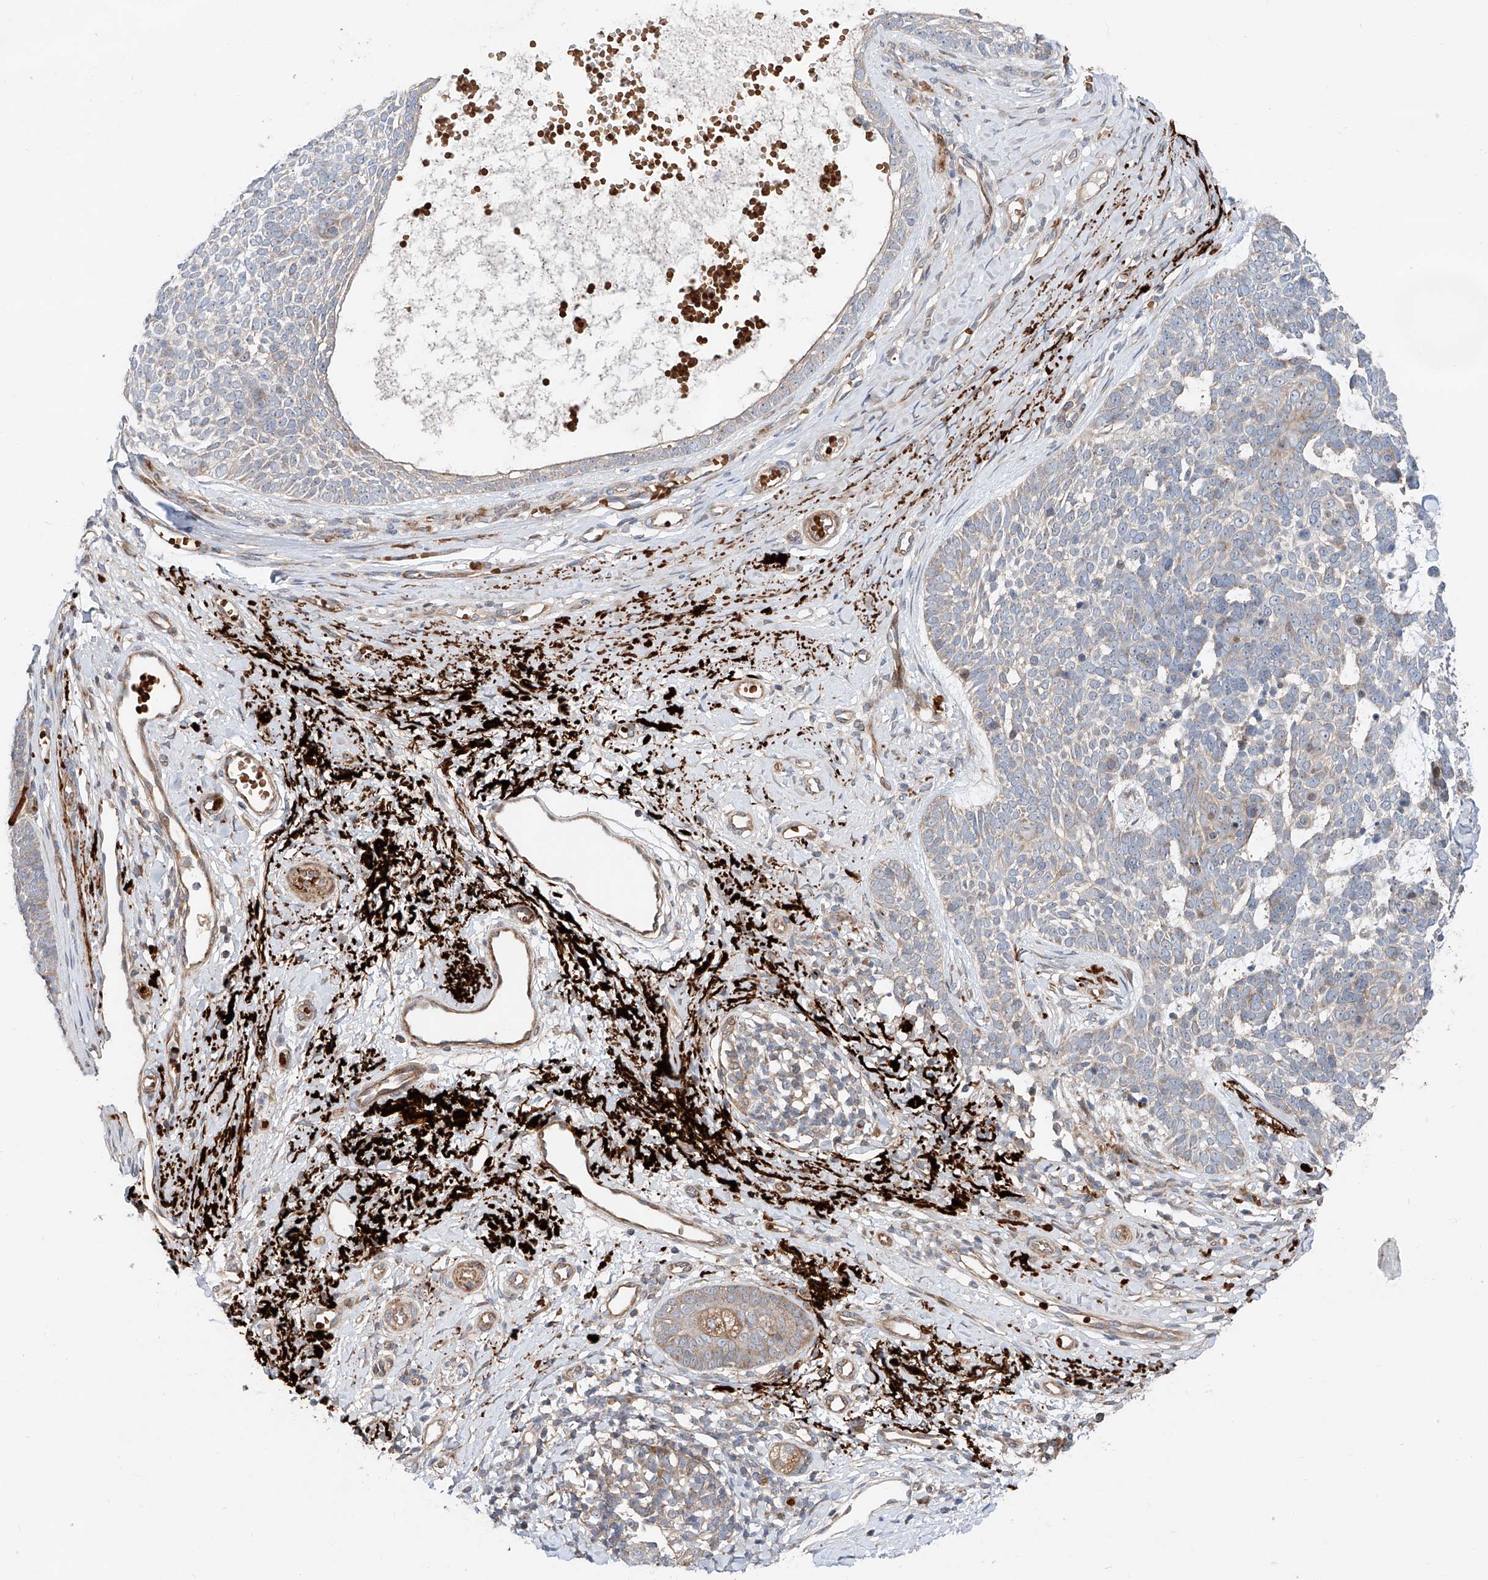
{"staining": {"intensity": "weak", "quantity": "<25%", "location": "cytoplasmic/membranous"}, "tissue": "skin cancer", "cell_type": "Tumor cells", "image_type": "cancer", "snomed": [{"axis": "morphology", "description": "Basal cell carcinoma"}, {"axis": "topography", "description": "Skin"}], "caption": "This is an immunohistochemistry (IHC) micrograph of basal cell carcinoma (skin). There is no expression in tumor cells.", "gene": "USF3", "patient": {"sex": "female", "age": 81}}